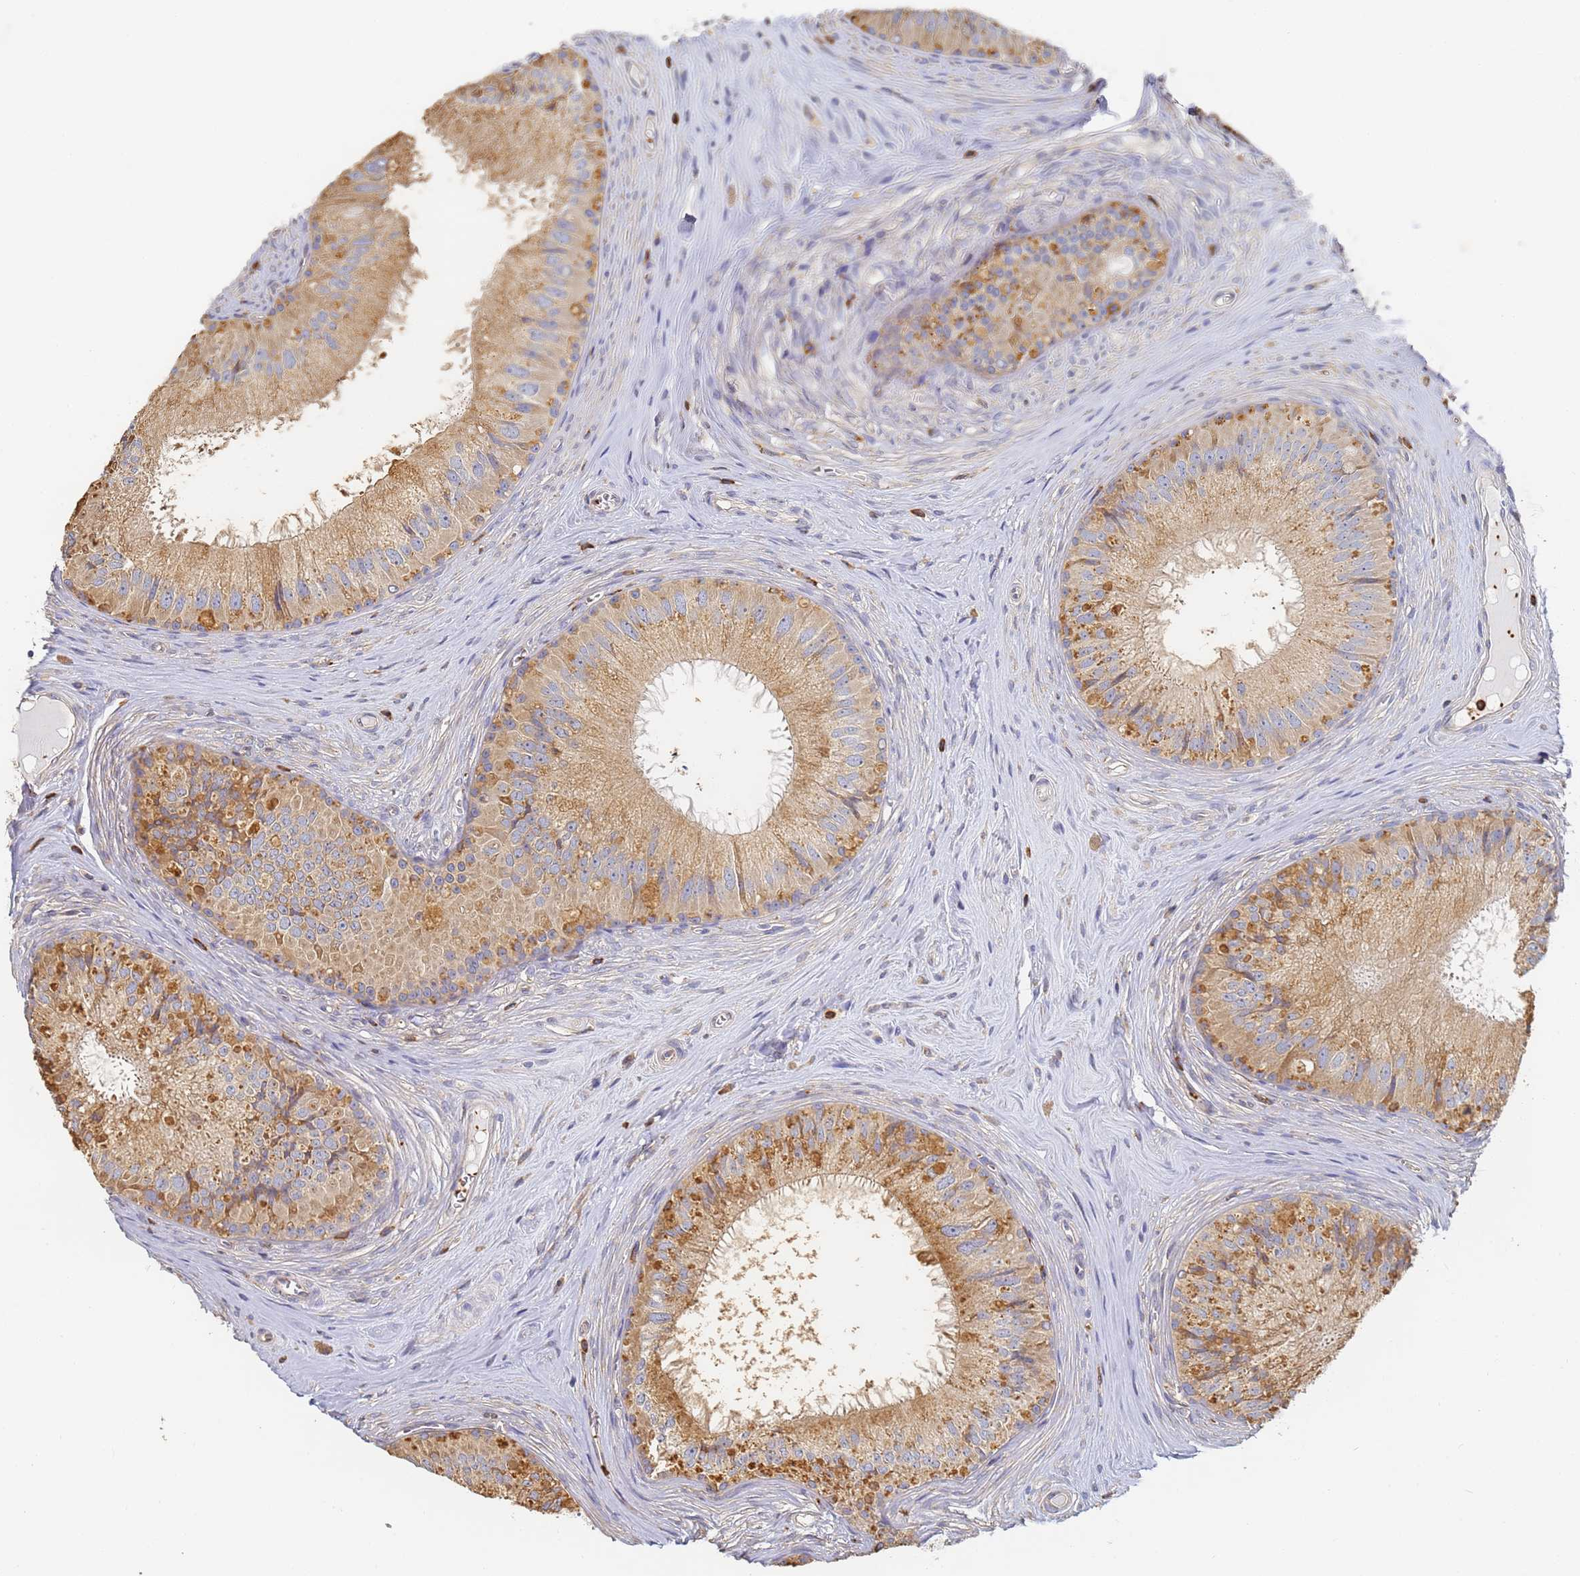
{"staining": {"intensity": "weak", "quantity": ">75%", "location": "cytoplasmic/membranous"}, "tissue": "epididymis", "cell_type": "Glandular cells", "image_type": "normal", "snomed": [{"axis": "morphology", "description": "Normal tissue, NOS"}, {"axis": "topography", "description": "Epididymis"}], "caption": "High-power microscopy captured an immunohistochemistry (IHC) micrograph of normal epididymis, revealing weak cytoplasmic/membranous positivity in approximately >75% of glandular cells. Immunohistochemistry stains the protein of interest in brown and the nuclei are stained blue.", "gene": "BIN2", "patient": {"sex": "male", "age": 46}}